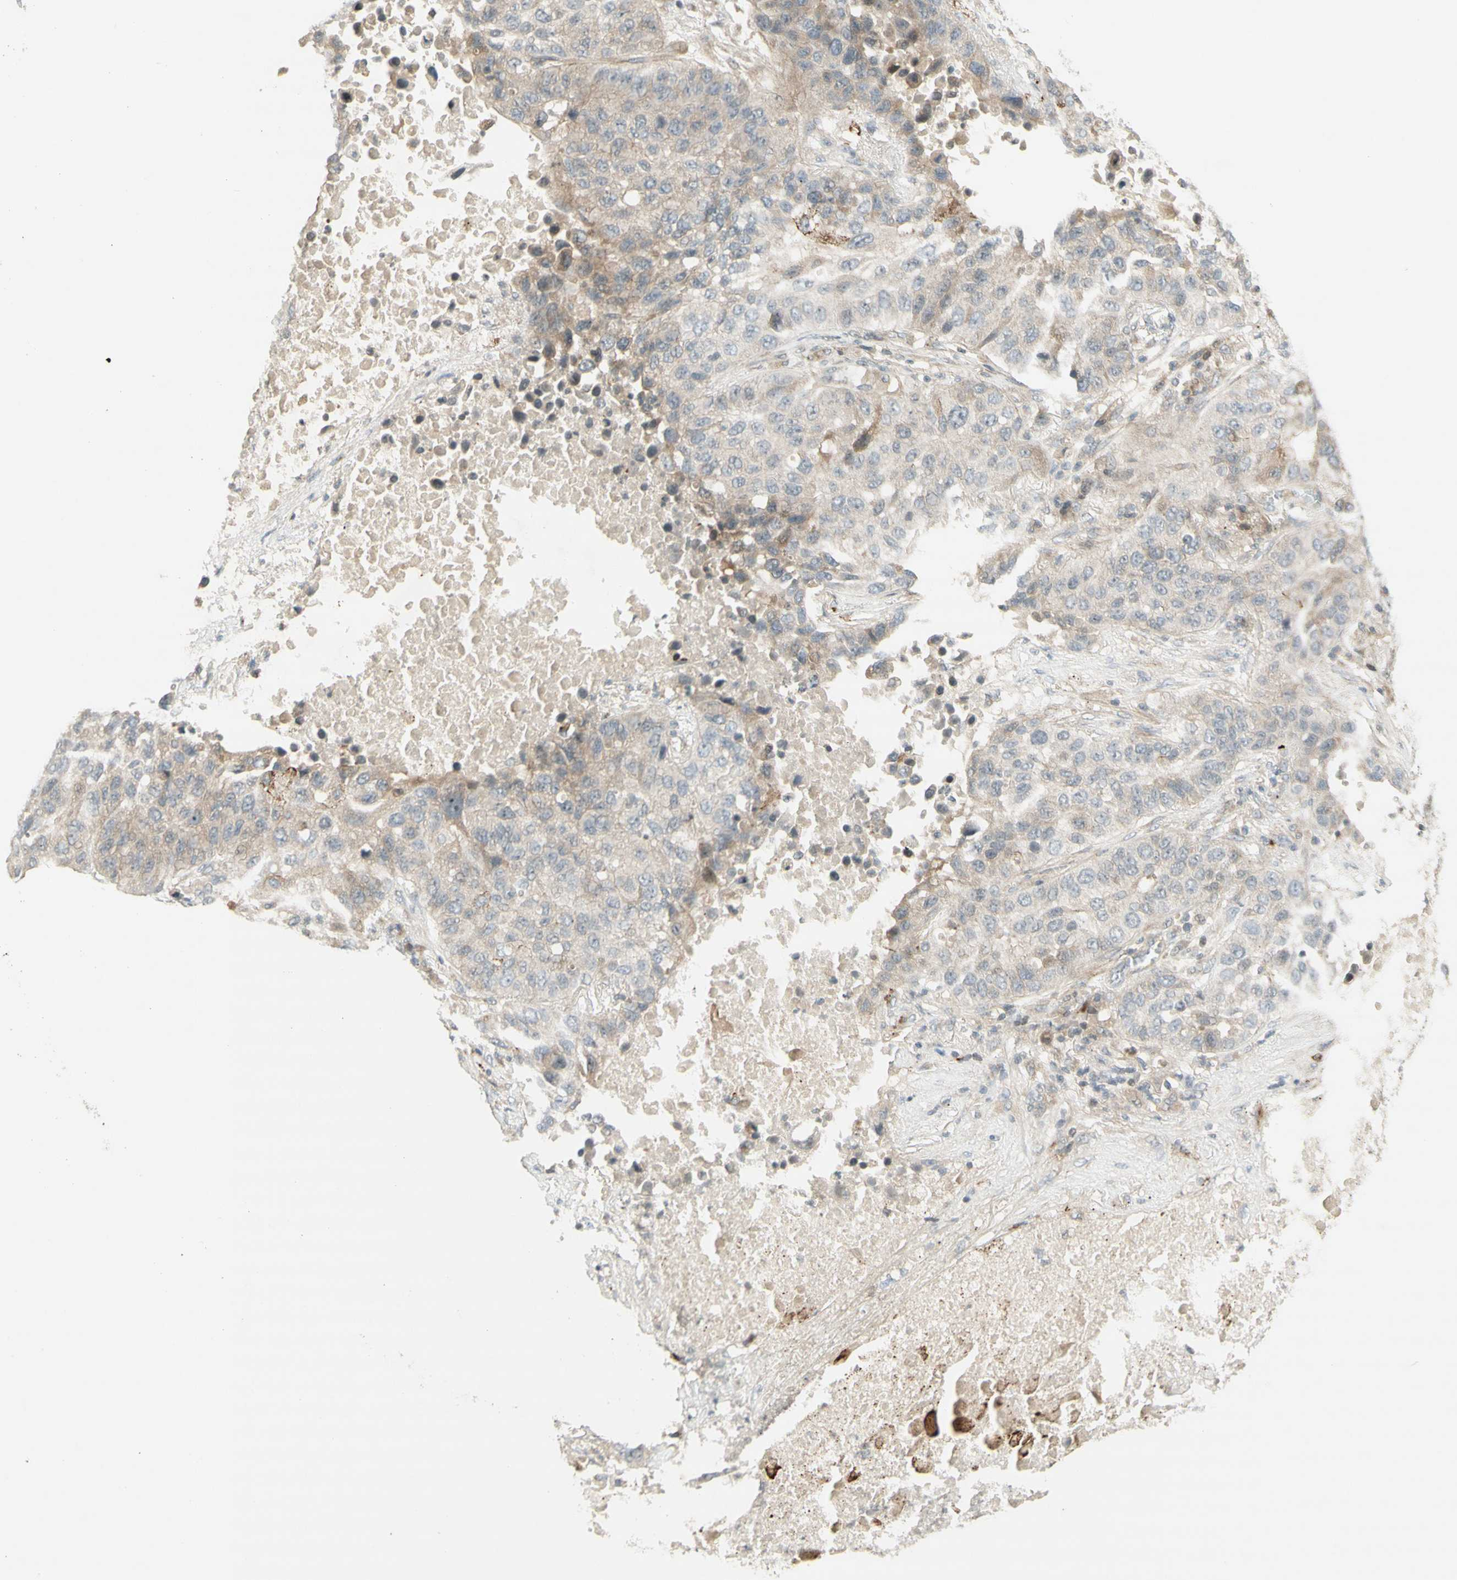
{"staining": {"intensity": "weak", "quantity": "25%-75%", "location": "cytoplasmic/membranous"}, "tissue": "lung cancer", "cell_type": "Tumor cells", "image_type": "cancer", "snomed": [{"axis": "morphology", "description": "Squamous cell carcinoma, NOS"}, {"axis": "topography", "description": "Lung"}], "caption": "Immunohistochemical staining of squamous cell carcinoma (lung) displays low levels of weak cytoplasmic/membranous protein staining in about 25%-75% of tumor cells.", "gene": "ETF1", "patient": {"sex": "male", "age": 57}}